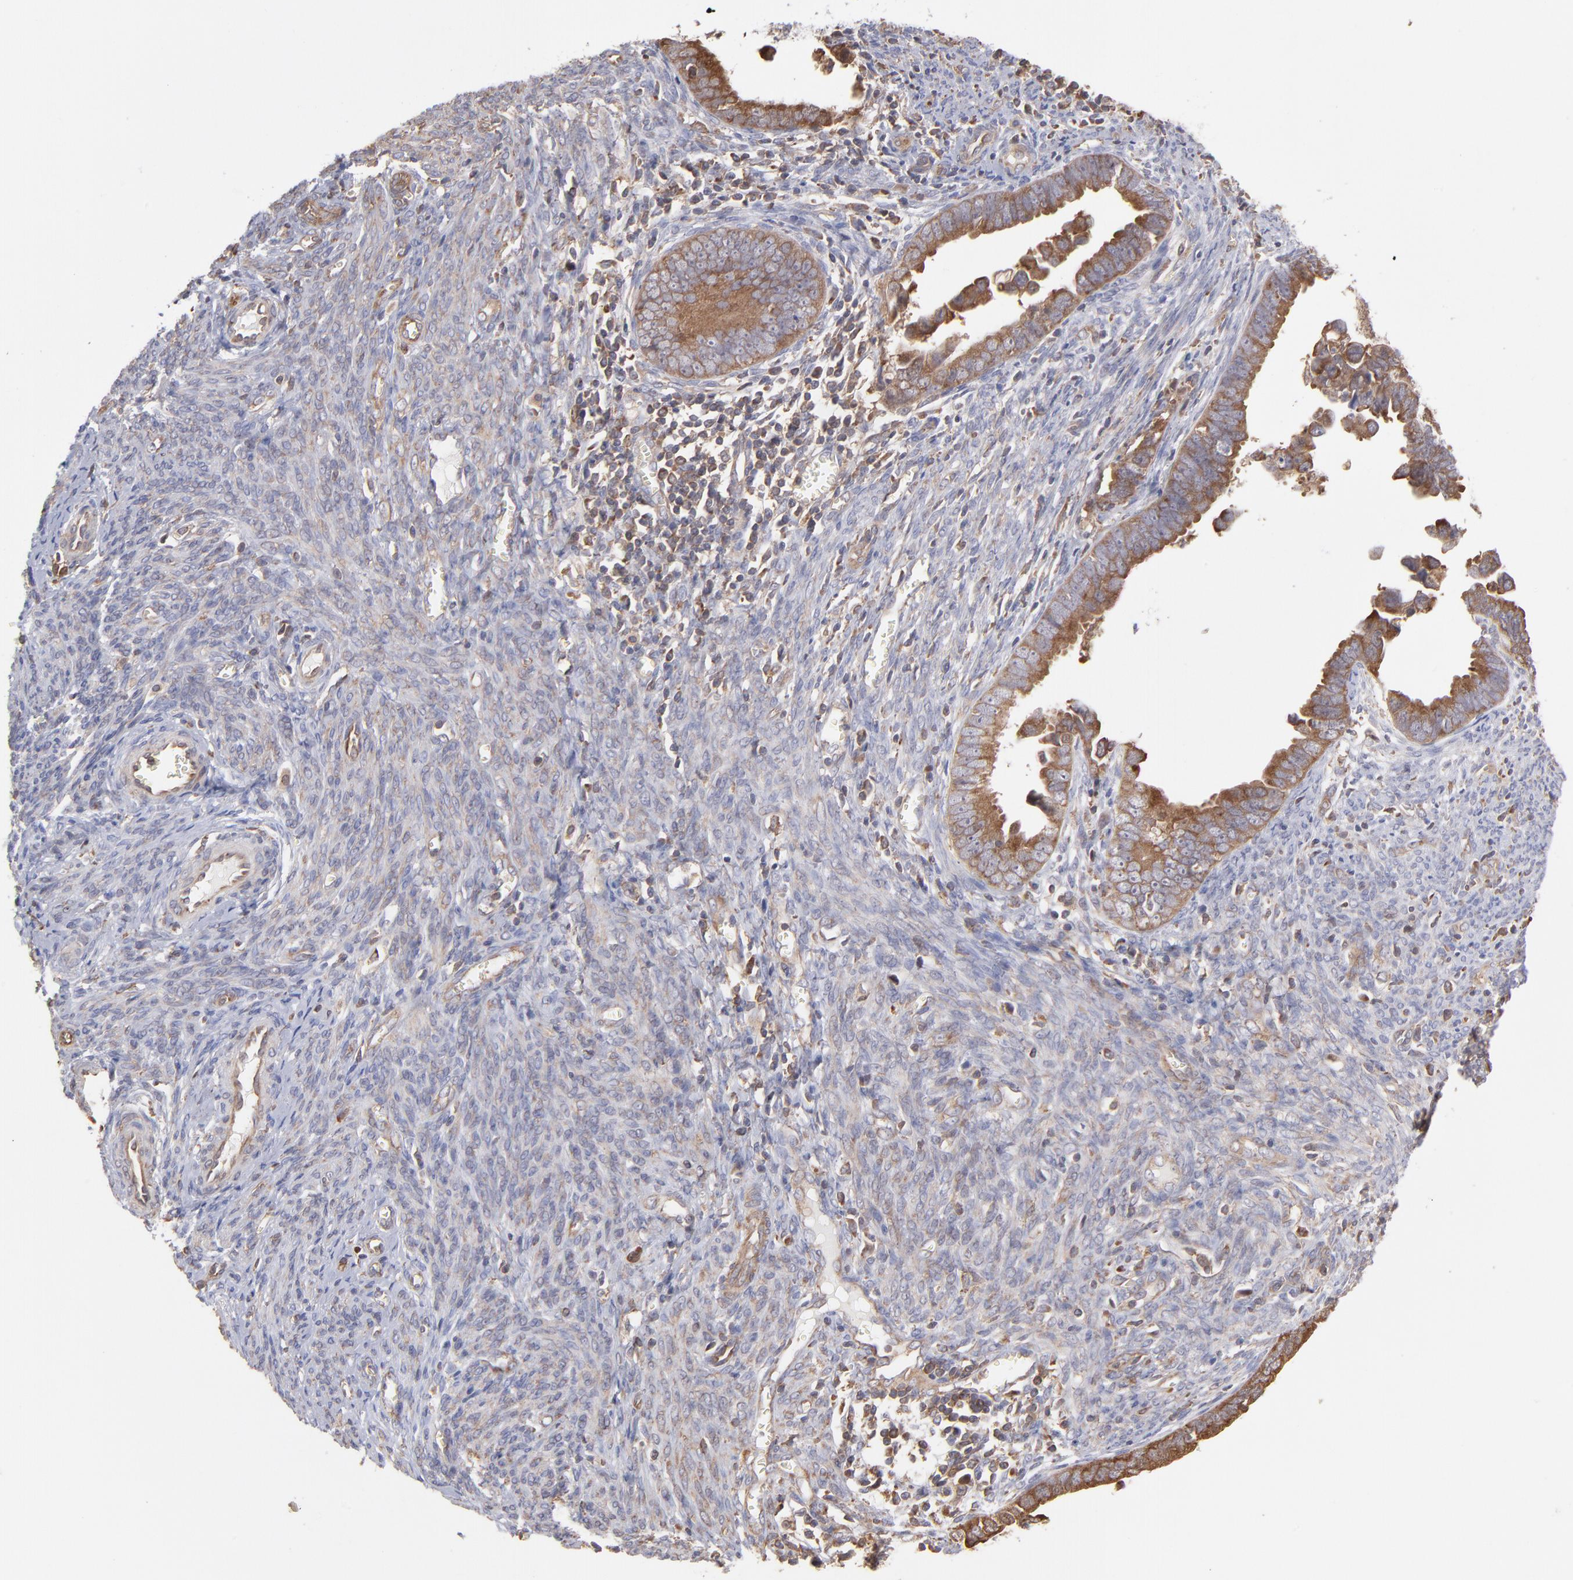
{"staining": {"intensity": "moderate", "quantity": ">75%", "location": "cytoplasmic/membranous"}, "tissue": "endometrial cancer", "cell_type": "Tumor cells", "image_type": "cancer", "snomed": [{"axis": "morphology", "description": "Adenocarcinoma, NOS"}, {"axis": "topography", "description": "Endometrium"}], "caption": "High-magnification brightfield microscopy of adenocarcinoma (endometrial) stained with DAB (3,3'-diaminobenzidine) (brown) and counterstained with hematoxylin (blue). tumor cells exhibit moderate cytoplasmic/membranous staining is identified in about>75% of cells. (Stains: DAB in brown, nuclei in blue, Microscopy: brightfield microscopy at high magnification).", "gene": "MAPRE1", "patient": {"sex": "female", "age": 75}}